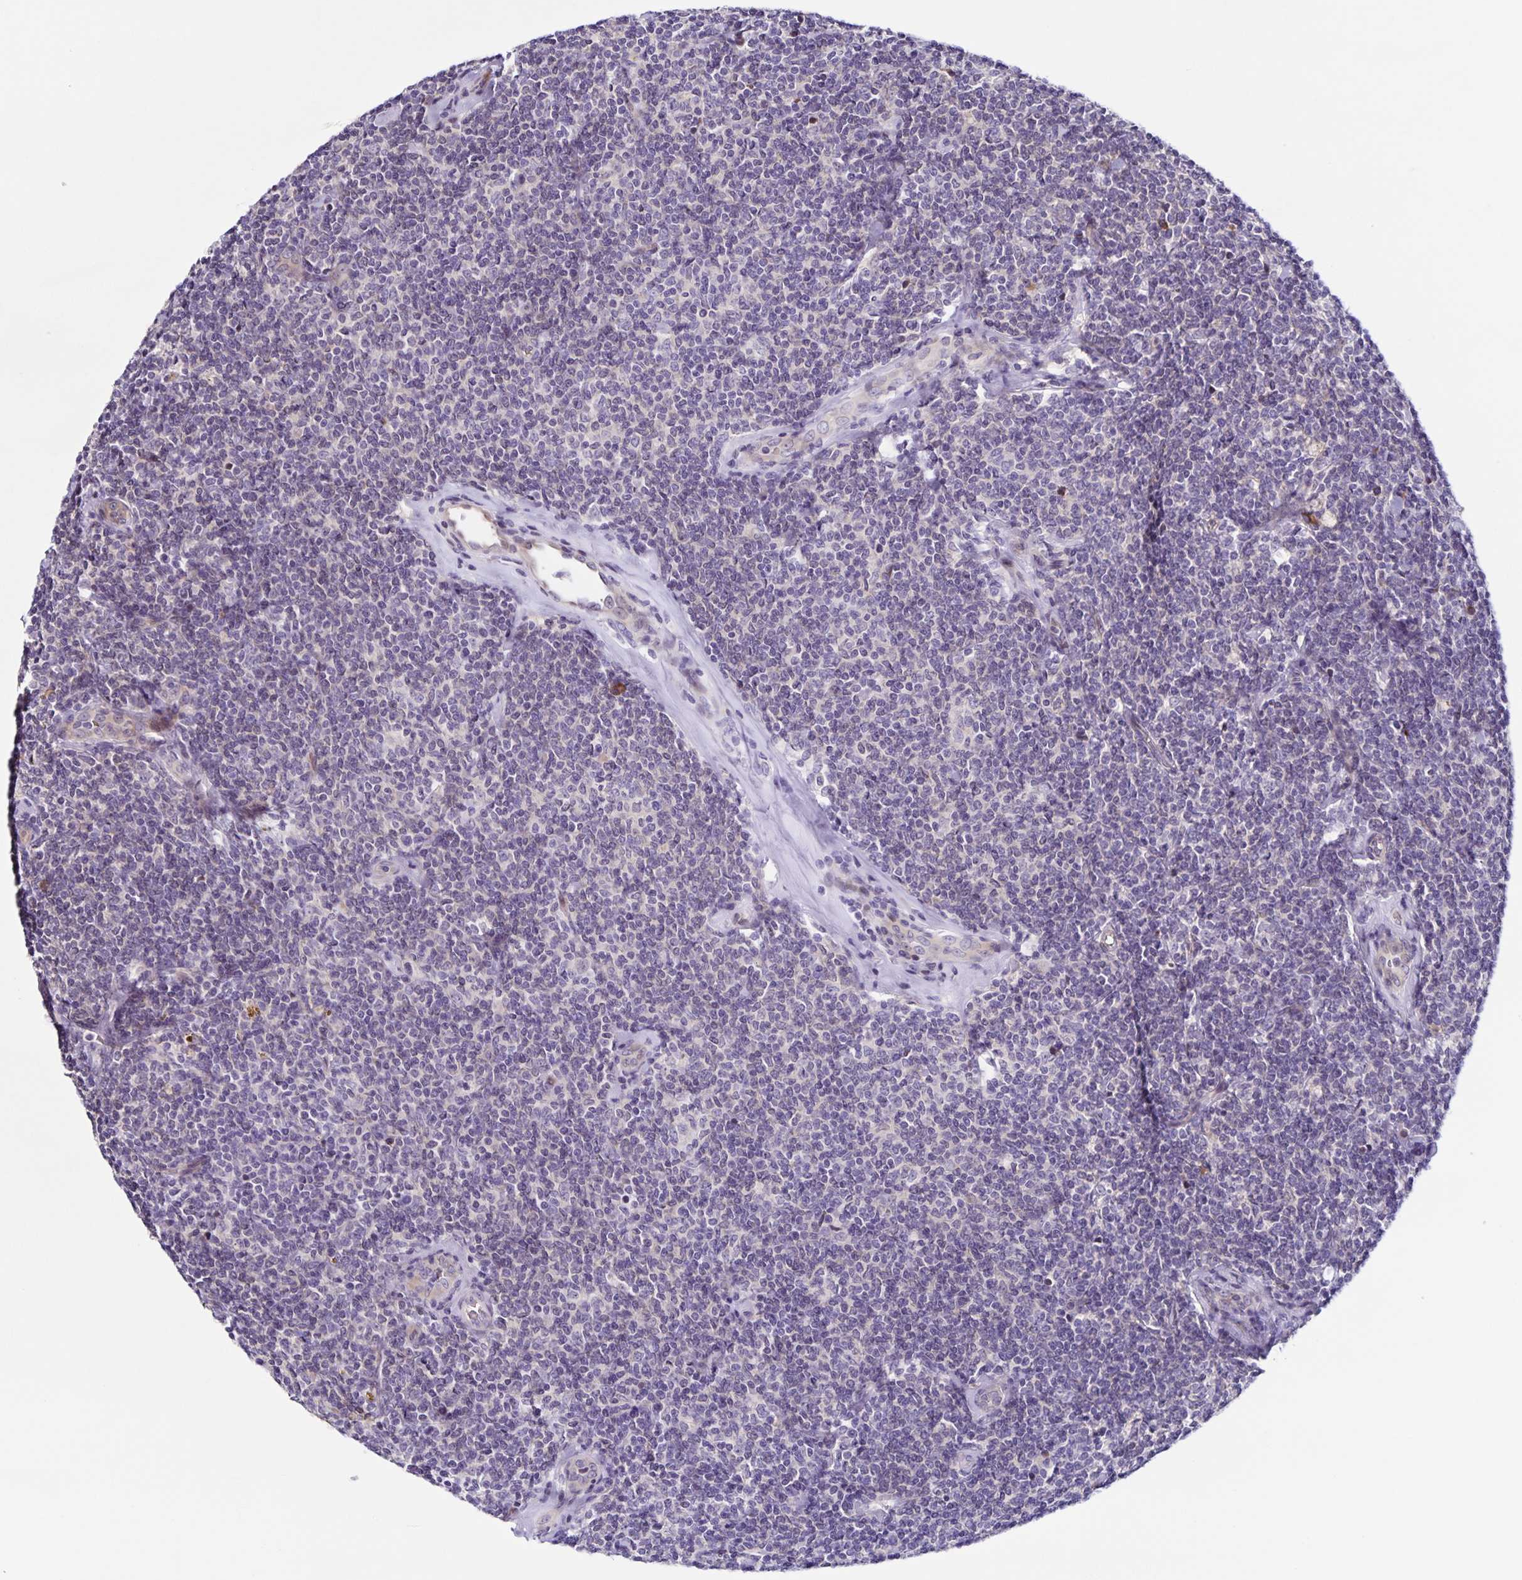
{"staining": {"intensity": "negative", "quantity": "none", "location": "none"}, "tissue": "lymphoma", "cell_type": "Tumor cells", "image_type": "cancer", "snomed": [{"axis": "morphology", "description": "Malignant lymphoma, non-Hodgkin's type, Low grade"}, {"axis": "topography", "description": "Lymph node"}], "caption": "Tumor cells are negative for protein expression in human lymphoma.", "gene": "RNFT2", "patient": {"sex": "female", "age": 56}}